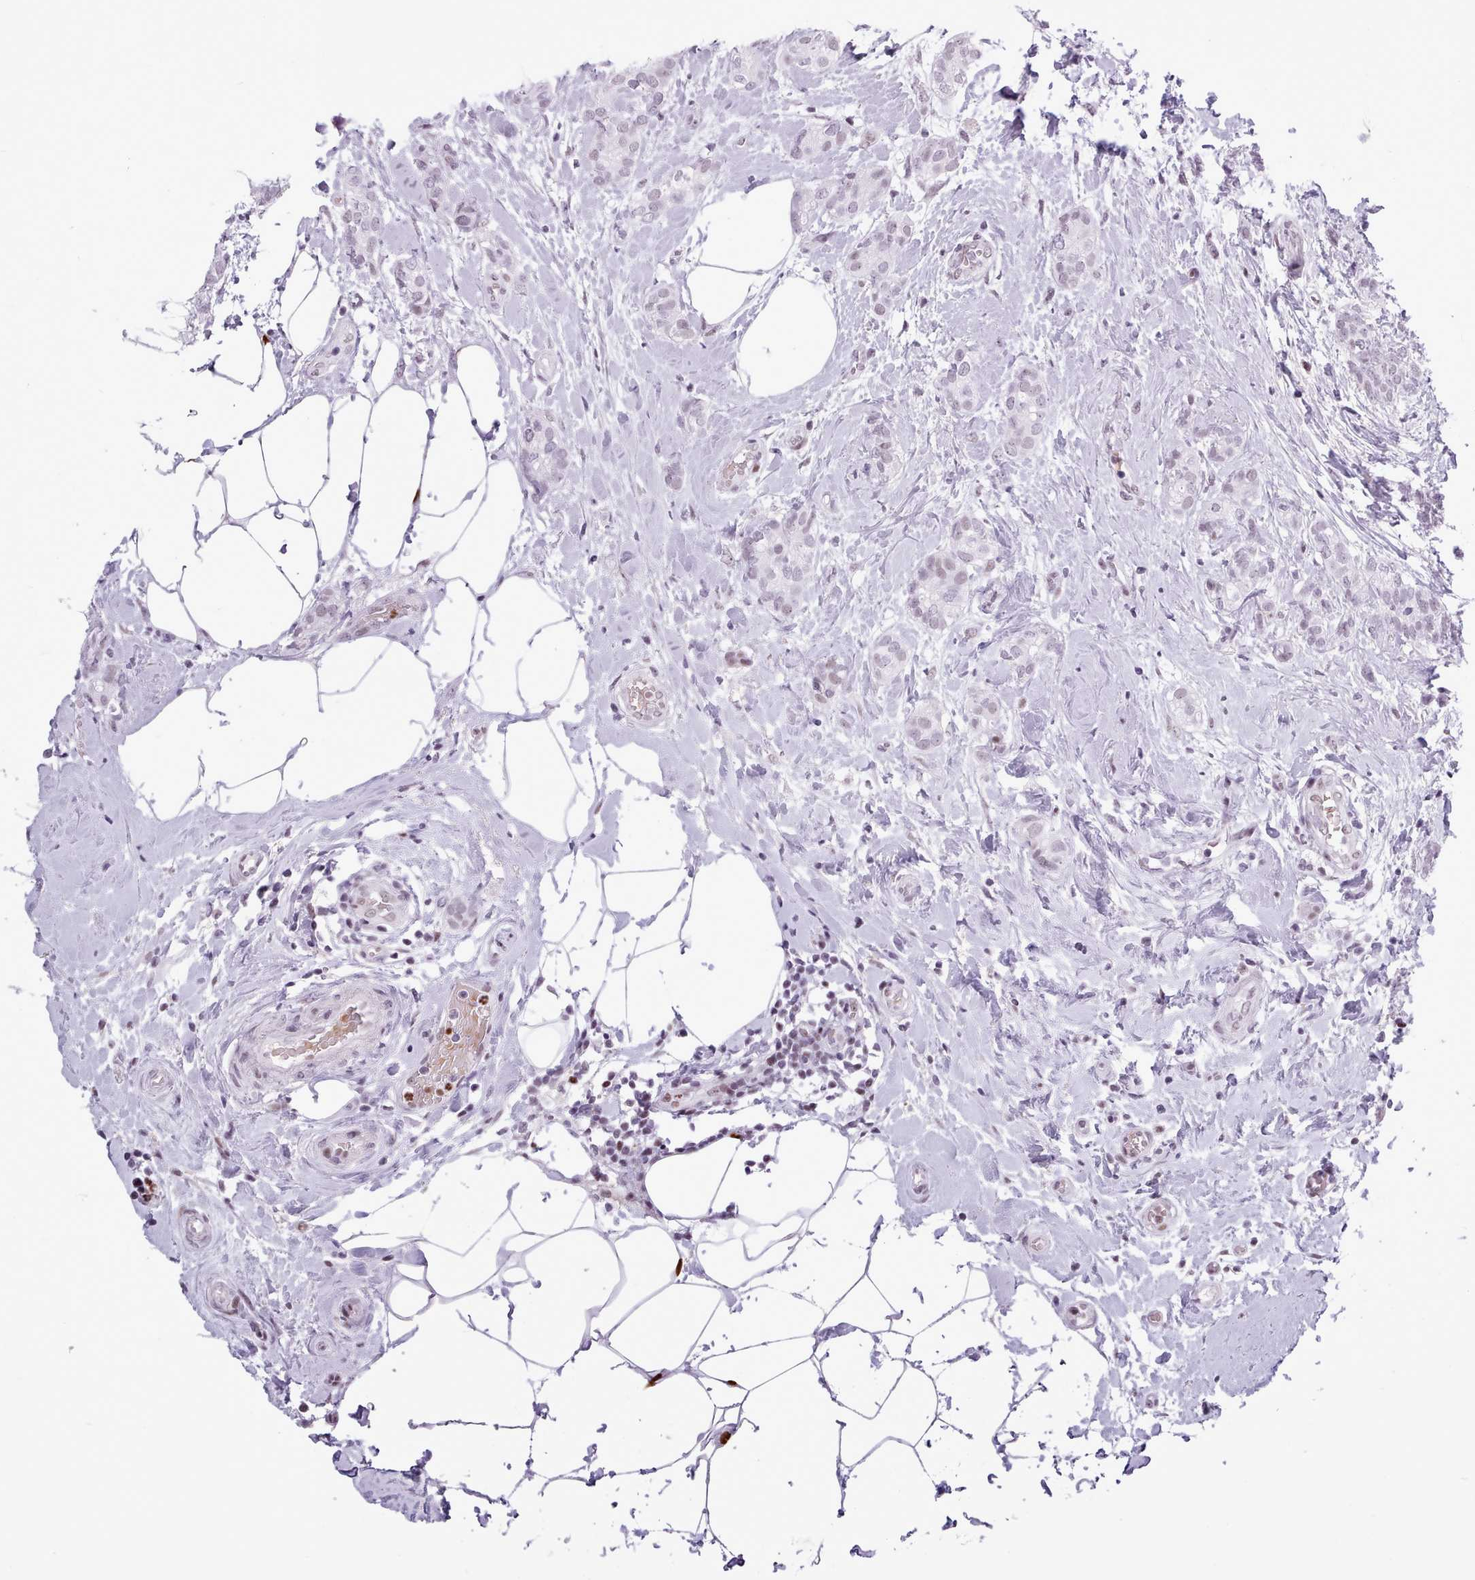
{"staining": {"intensity": "weak", "quantity": "<25%", "location": "nuclear"}, "tissue": "breast cancer", "cell_type": "Tumor cells", "image_type": "cancer", "snomed": [{"axis": "morphology", "description": "Duct carcinoma"}, {"axis": "topography", "description": "Breast"}], "caption": "IHC histopathology image of human breast cancer (intraductal carcinoma) stained for a protein (brown), which demonstrates no positivity in tumor cells.", "gene": "SRSF4", "patient": {"sex": "female", "age": 73}}